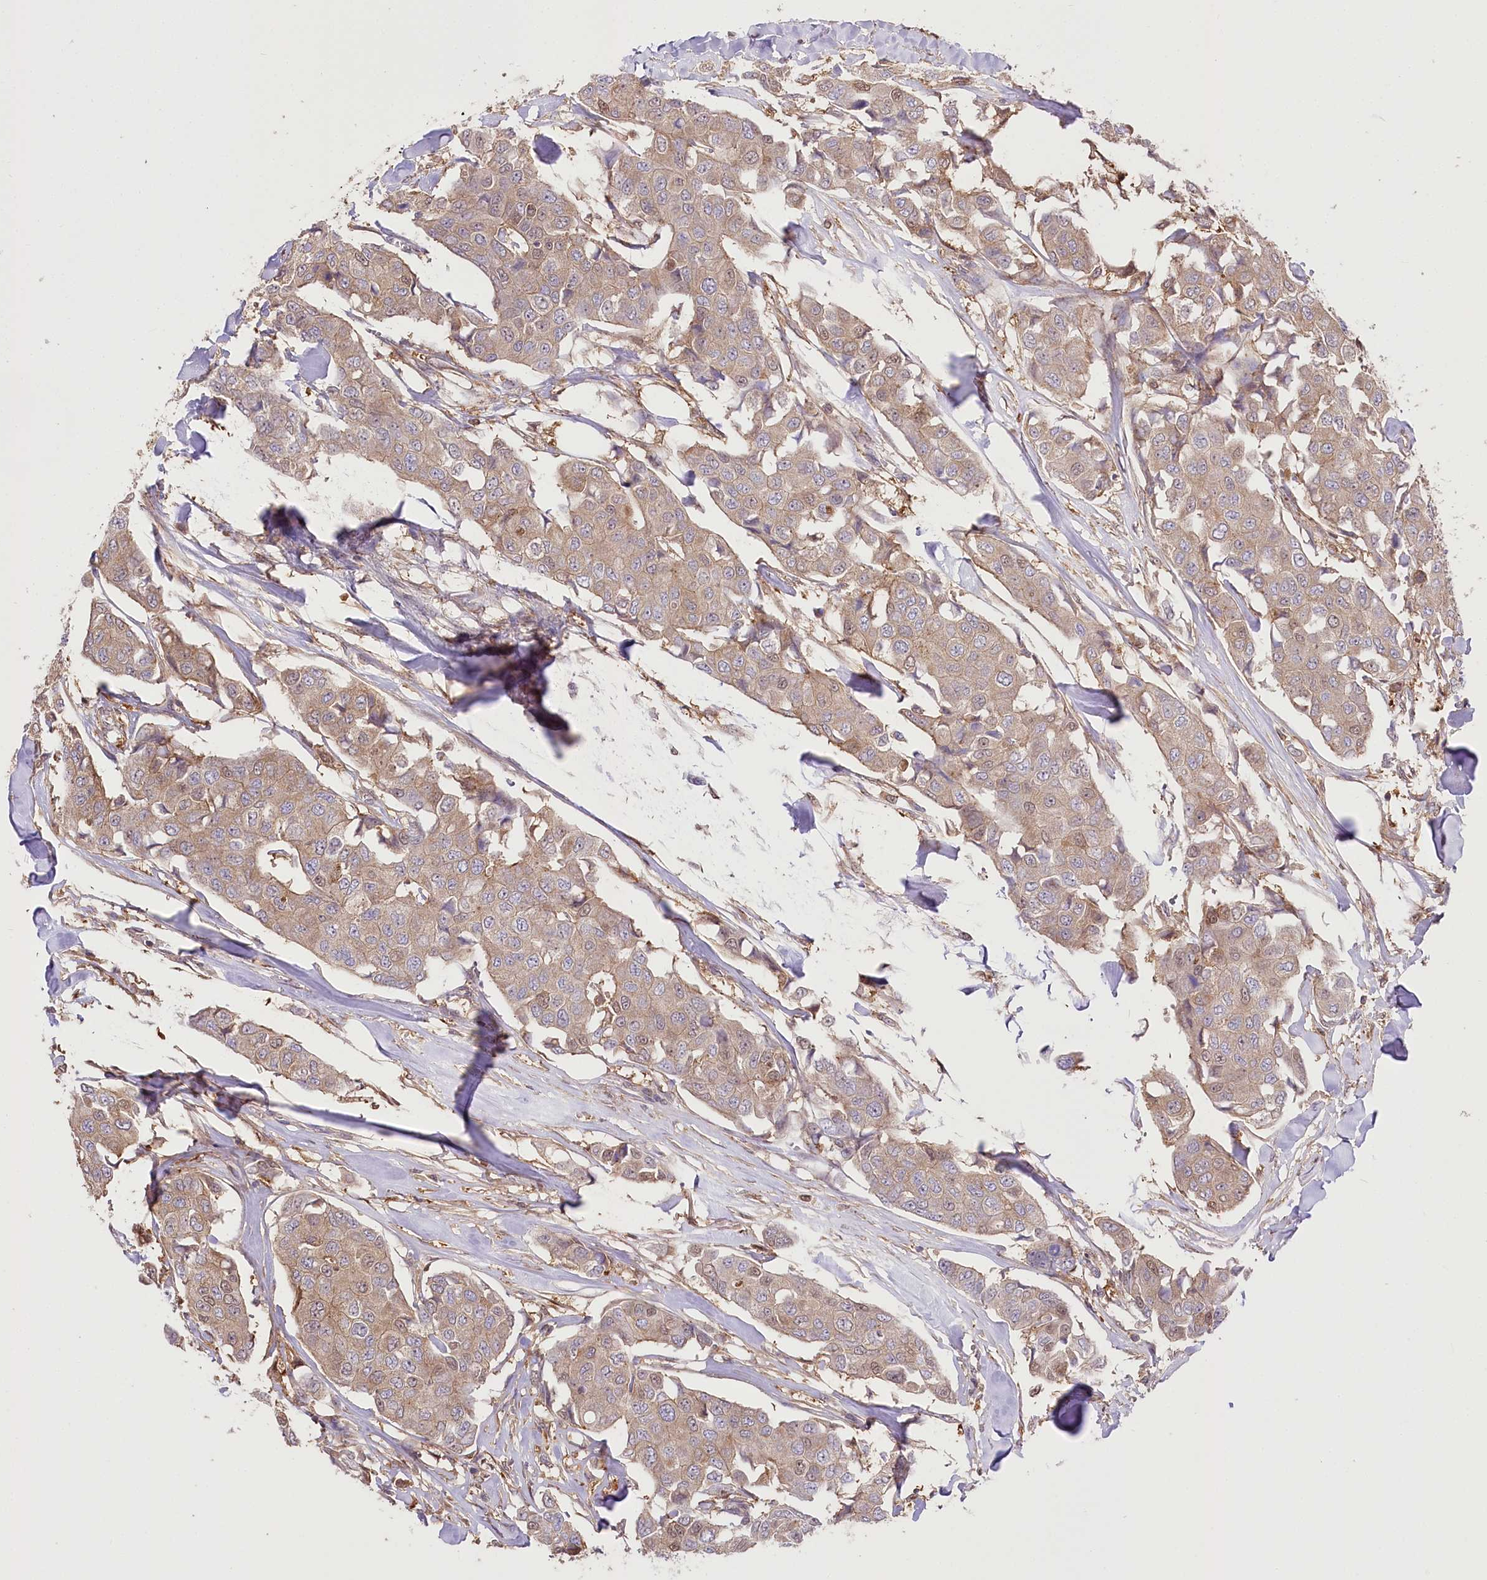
{"staining": {"intensity": "weak", "quantity": ">75%", "location": "cytoplasmic/membranous,nuclear"}, "tissue": "breast cancer", "cell_type": "Tumor cells", "image_type": "cancer", "snomed": [{"axis": "morphology", "description": "Duct carcinoma"}, {"axis": "topography", "description": "Breast"}], "caption": "Tumor cells exhibit weak cytoplasmic/membranous and nuclear staining in approximately >75% of cells in breast cancer (infiltrating ductal carcinoma).", "gene": "UGP2", "patient": {"sex": "female", "age": 80}}